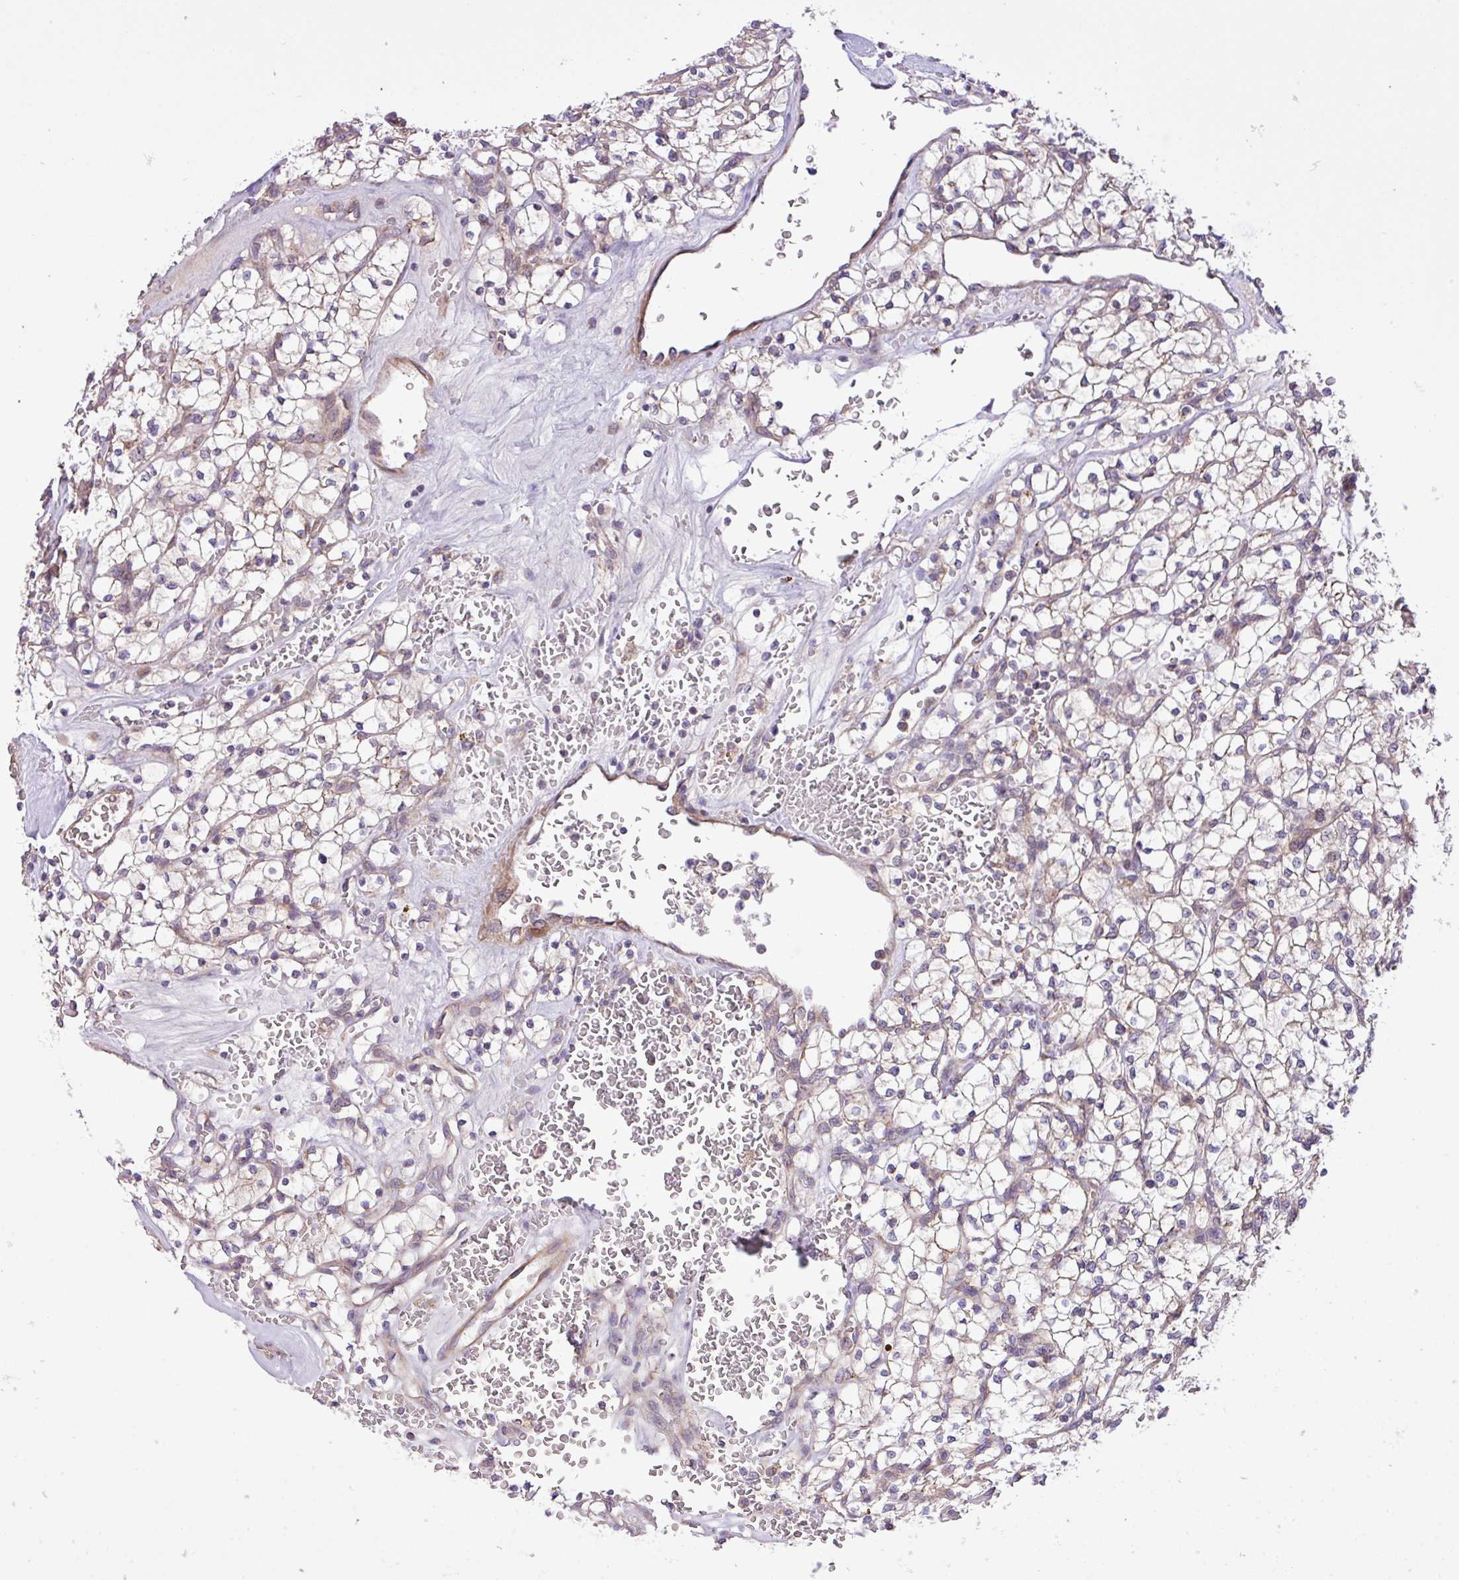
{"staining": {"intensity": "negative", "quantity": "none", "location": "none"}, "tissue": "renal cancer", "cell_type": "Tumor cells", "image_type": "cancer", "snomed": [{"axis": "morphology", "description": "Adenocarcinoma, NOS"}, {"axis": "topography", "description": "Kidney"}], "caption": "Histopathology image shows no significant protein expression in tumor cells of renal cancer. (DAB (3,3'-diaminobenzidine) immunohistochemistry (IHC) visualized using brightfield microscopy, high magnification).", "gene": "TIMM10B", "patient": {"sex": "female", "age": 64}}